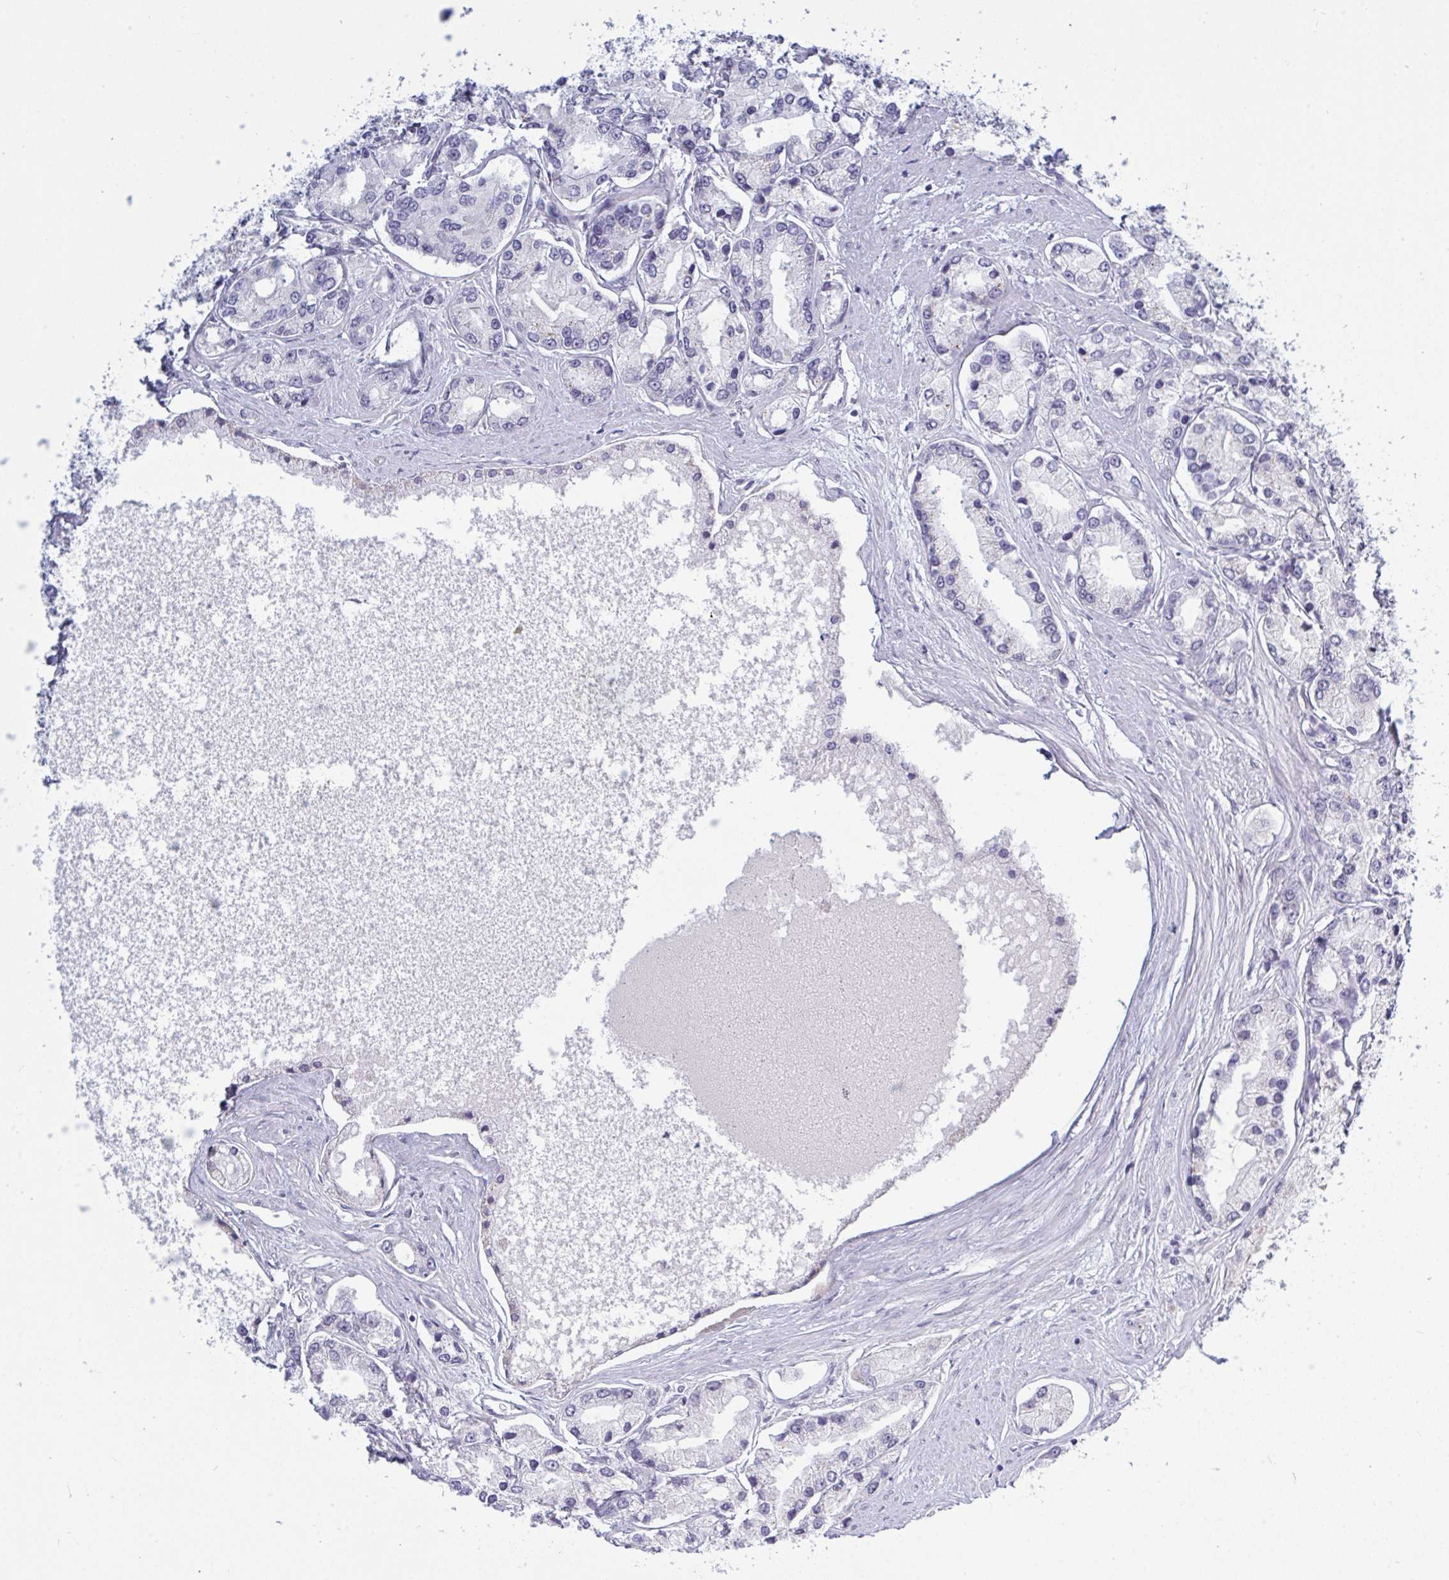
{"staining": {"intensity": "negative", "quantity": "none", "location": "none"}, "tissue": "prostate cancer", "cell_type": "Tumor cells", "image_type": "cancer", "snomed": [{"axis": "morphology", "description": "Adenocarcinoma, High grade"}, {"axis": "topography", "description": "Prostate"}], "caption": "Tumor cells show no significant protein positivity in prostate cancer (high-grade adenocarcinoma).", "gene": "TCEAL8", "patient": {"sex": "male", "age": 66}}